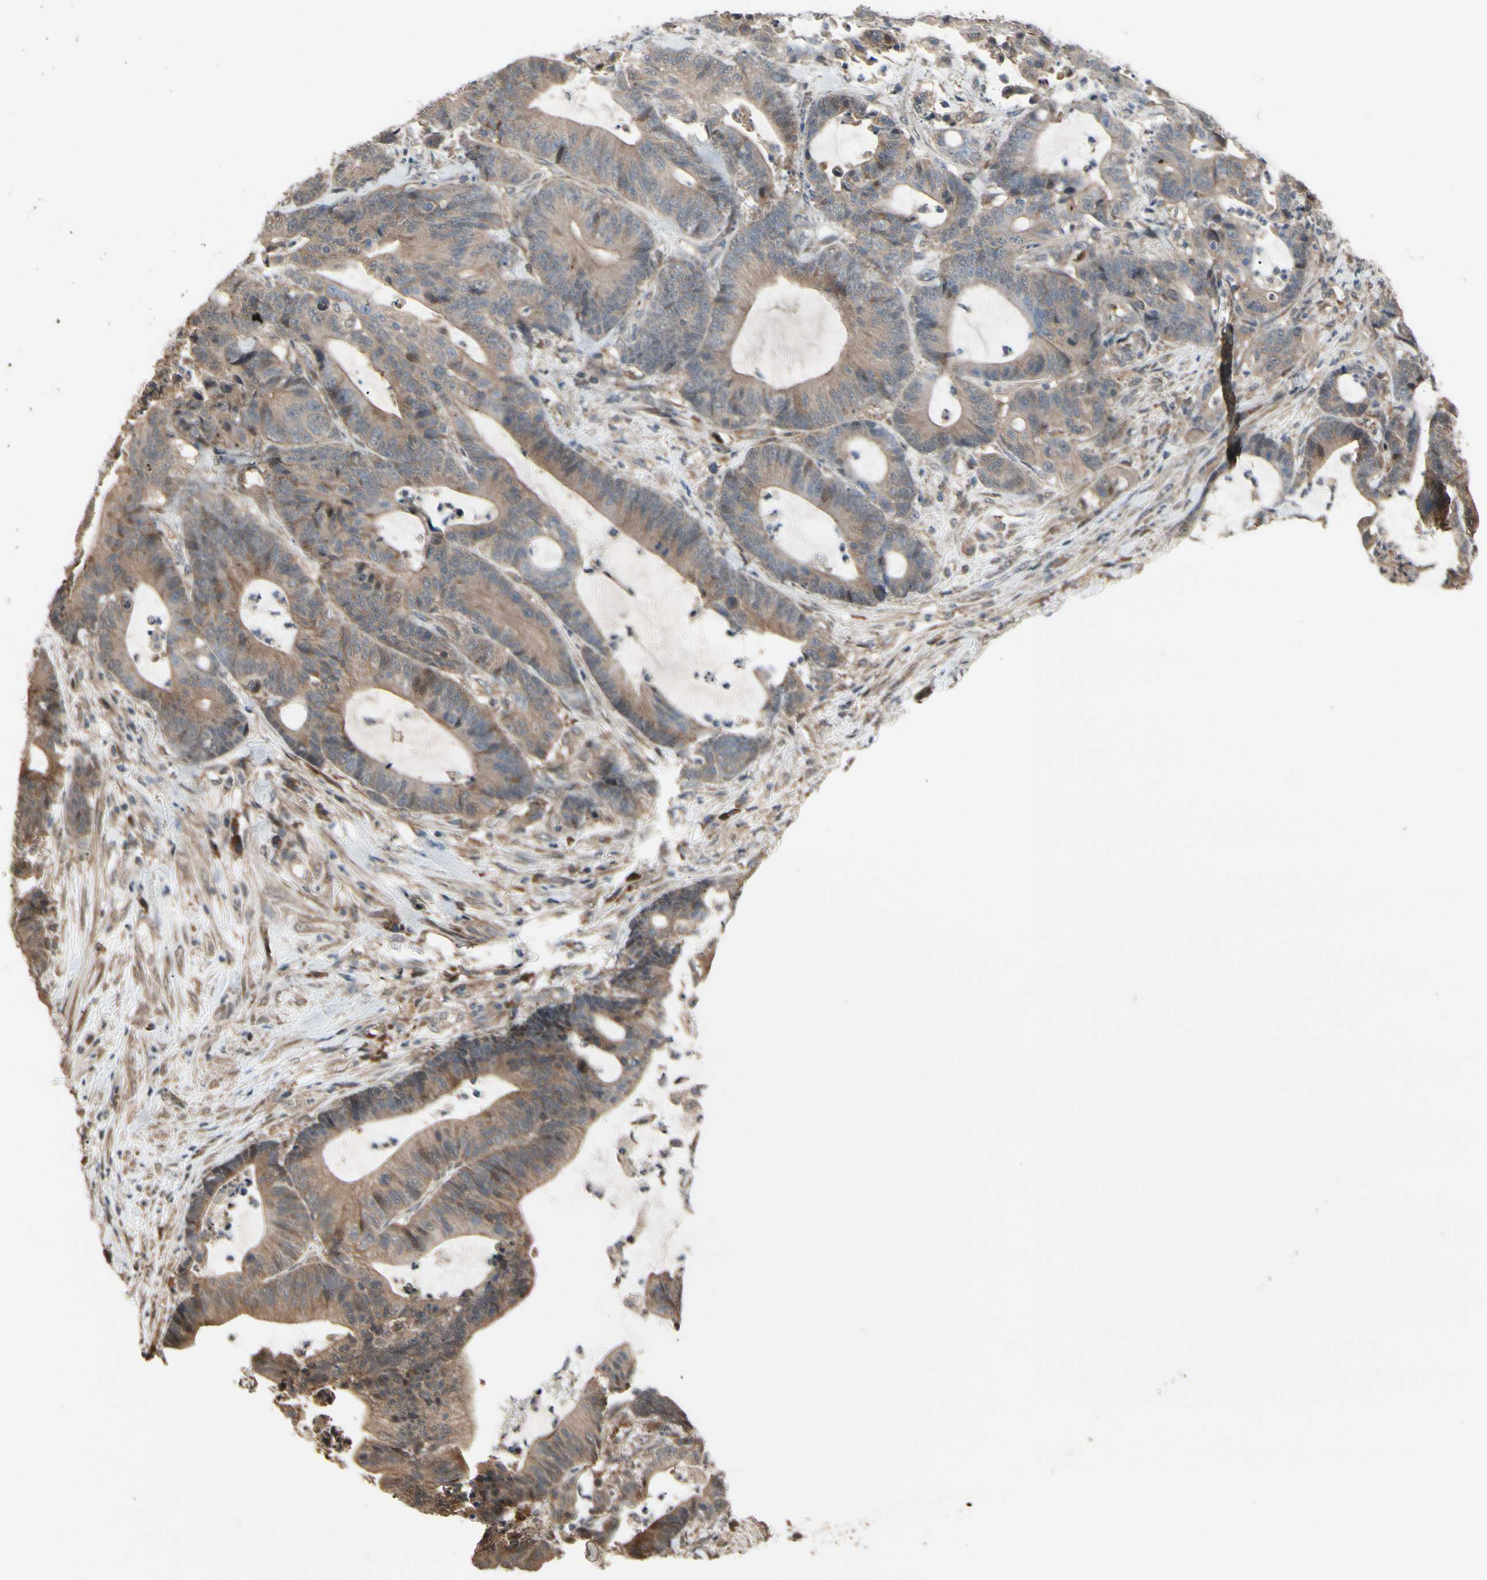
{"staining": {"intensity": "weak", "quantity": ">75%", "location": "cytoplasmic/membranous"}, "tissue": "colorectal cancer", "cell_type": "Tumor cells", "image_type": "cancer", "snomed": [{"axis": "morphology", "description": "Adenocarcinoma, NOS"}, {"axis": "topography", "description": "Colon"}], "caption": "Human colorectal cancer stained for a protein (brown) shows weak cytoplasmic/membranous positive expression in about >75% of tumor cells.", "gene": "CSF1R", "patient": {"sex": "female", "age": 84}}